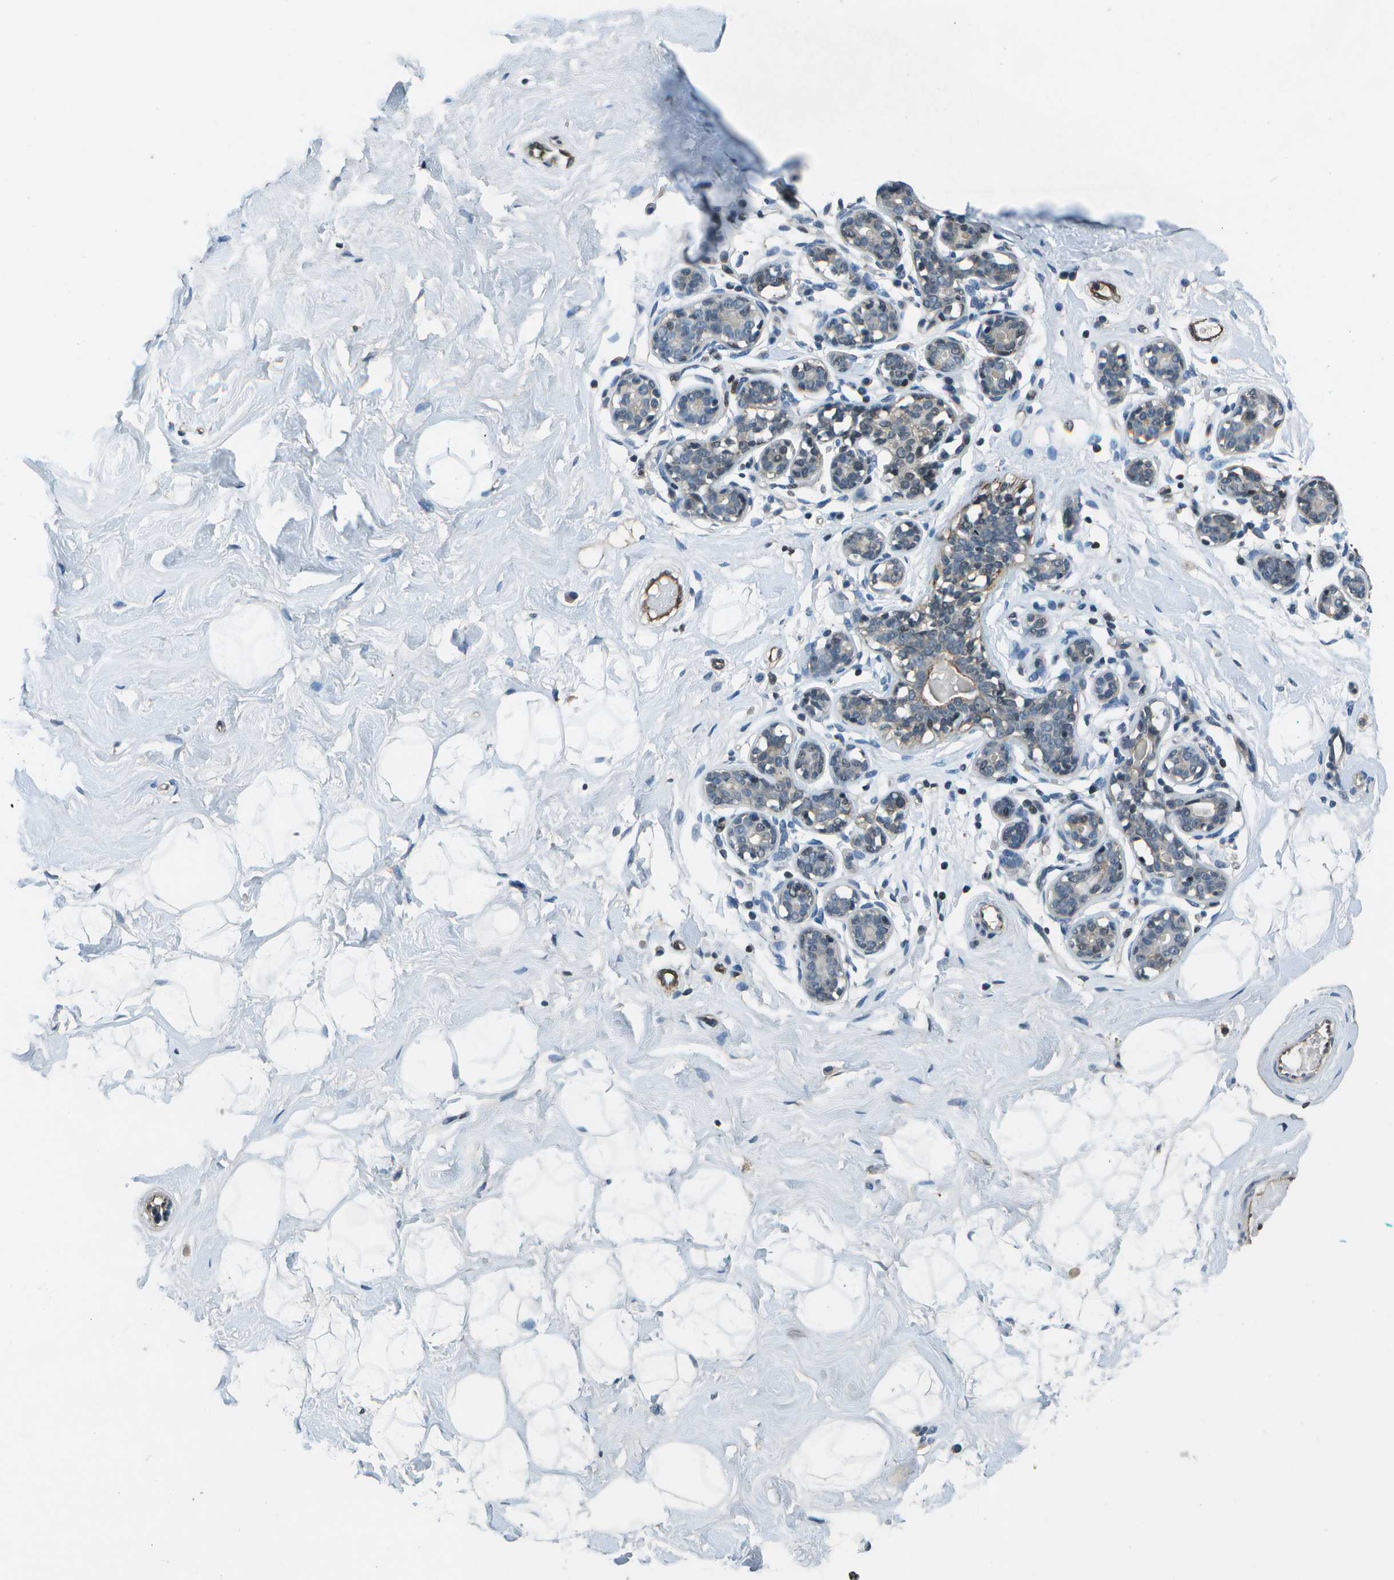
{"staining": {"intensity": "negative", "quantity": "none", "location": "none"}, "tissue": "breast", "cell_type": "Adipocytes", "image_type": "normal", "snomed": [{"axis": "morphology", "description": "Normal tissue, NOS"}, {"axis": "topography", "description": "Breast"}], "caption": "This is an immunohistochemistry (IHC) micrograph of normal human breast. There is no positivity in adipocytes.", "gene": "PDLIM1", "patient": {"sex": "female", "age": 23}}